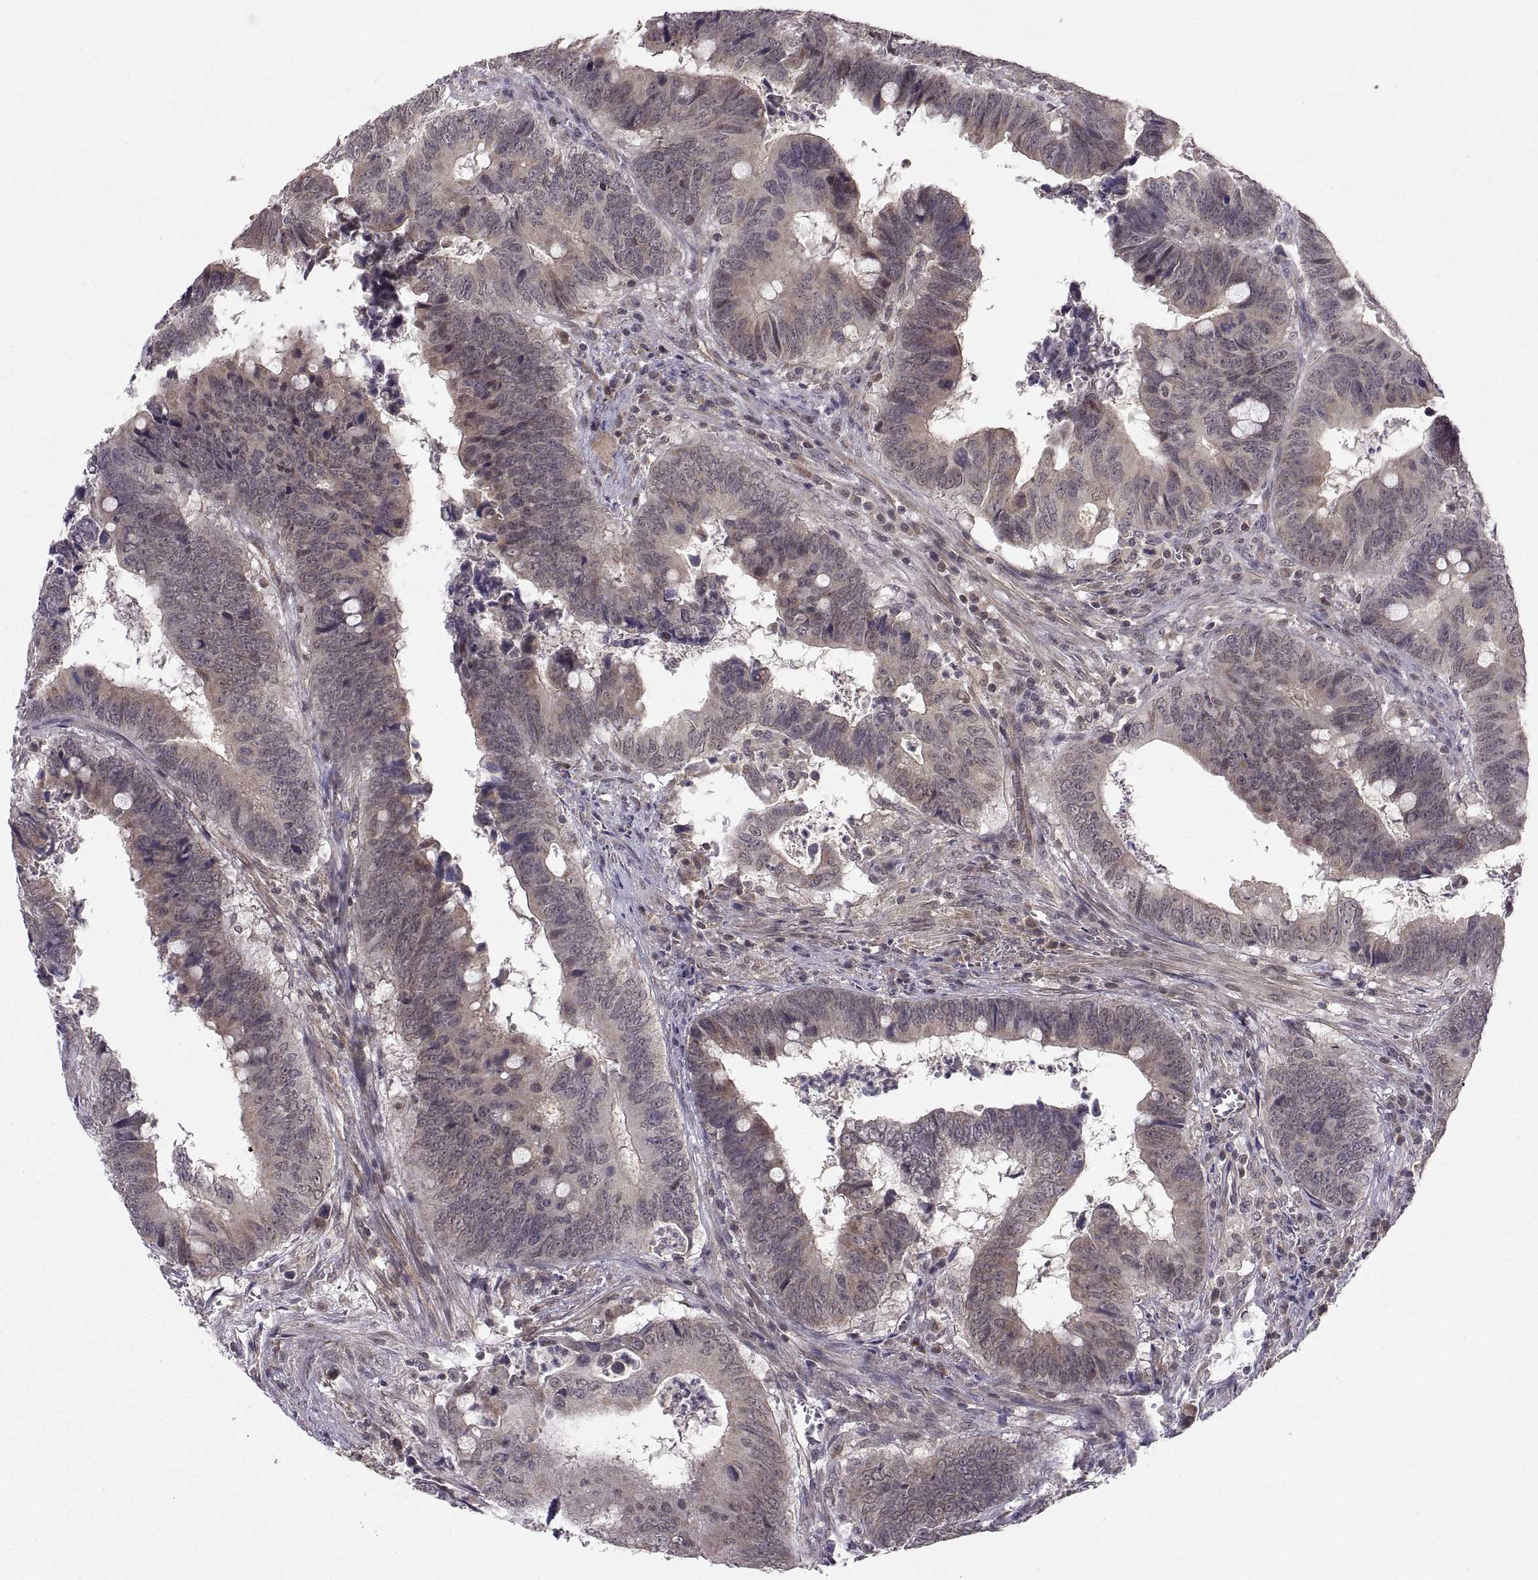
{"staining": {"intensity": "weak", "quantity": "<25%", "location": "cytoplasmic/membranous"}, "tissue": "colorectal cancer", "cell_type": "Tumor cells", "image_type": "cancer", "snomed": [{"axis": "morphology", "description": "Adenocarcinoma, NOS"}, {"axis": "topography", "description": "Colon"}], "caption": "Histopathology image shows no significant protein expression in tumor cells of colorectal adenocarcinoma. (DAB (3,3'-diaminobenzidine) immunohistochemistry with hematoxylin counter stain).", "gene": "ABL2", "patient": {"sex": "female", "age": 82}}